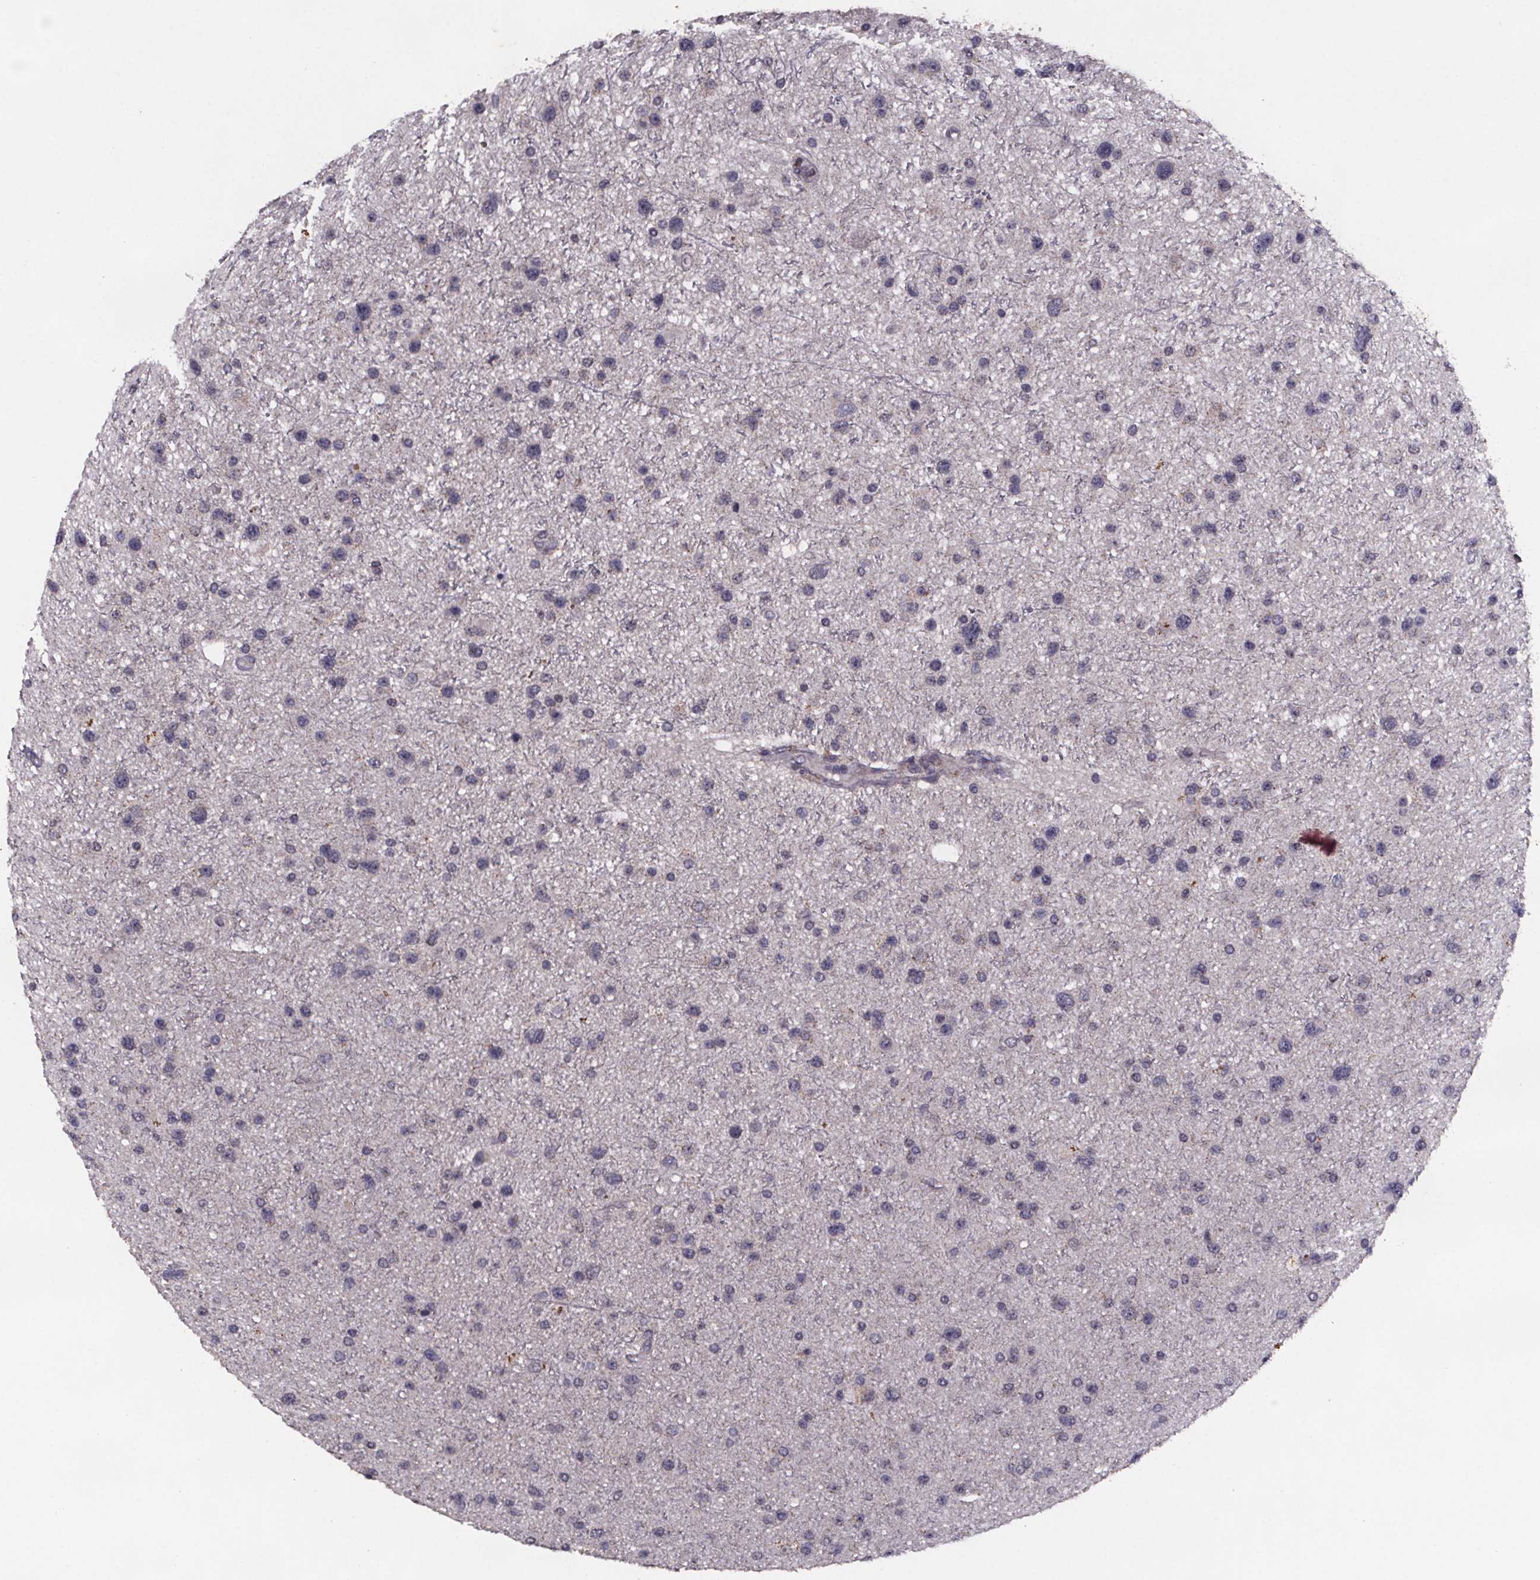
{"staining": {"intensity": "negative", "quantity": "none", "location": "none"}, "tissue": "glioma", "cell_type": "Tumor cells", "image_type": "cancer", "snomed": [{"axis": "morphology", "description": "Glioma, malignant, Low grade"}, {"axis": "topography", "description": "Brain"}], "caption": "Tumor cells show no significant protein positivity in glioma.", "gene": "PALLD", "patient": {"sex": "female", "age": 32}}